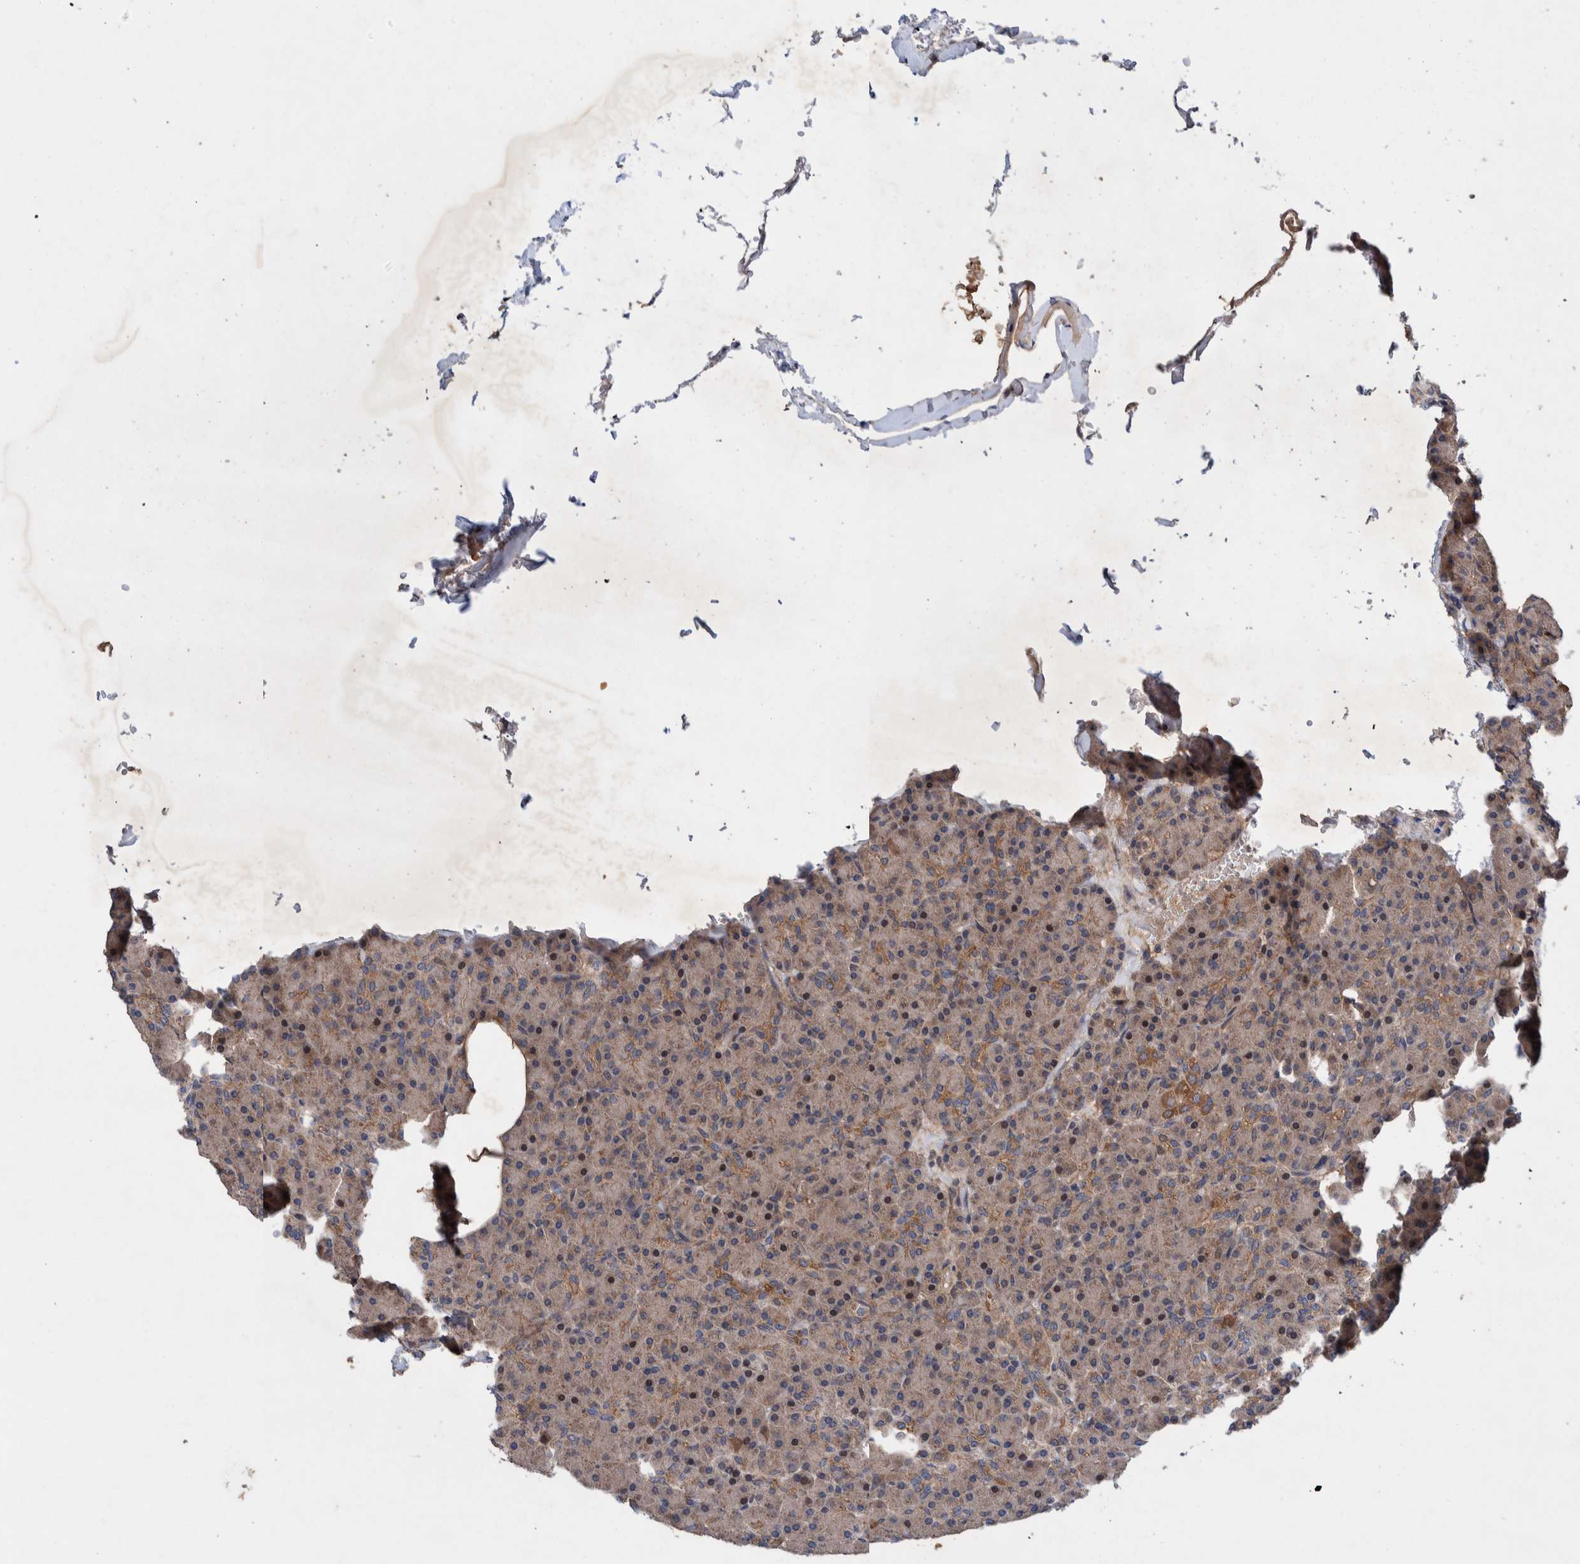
{"staining": {"intensity": "moderate", "quantity": ">75%", "location": "cytoplasmic/membranous"}, "tissue": "pancreas", "cell_type": "Exocrine glandular cells", "image_type": "normal", "snomed": [{"axis": "morphology", "description": "Normal tissue, NOS"}, {"axis": "topography", "description": "Pancreas"}], "caption": "Immunohistochemical staining of normal pancreas reveals >75% levels of moderate cytoplasmic/membranous protein positivity in approximately >75% of exocrine glandular cells.", "gene": "PIK3R6", "patient": {"sex": "female", "age": 43}}